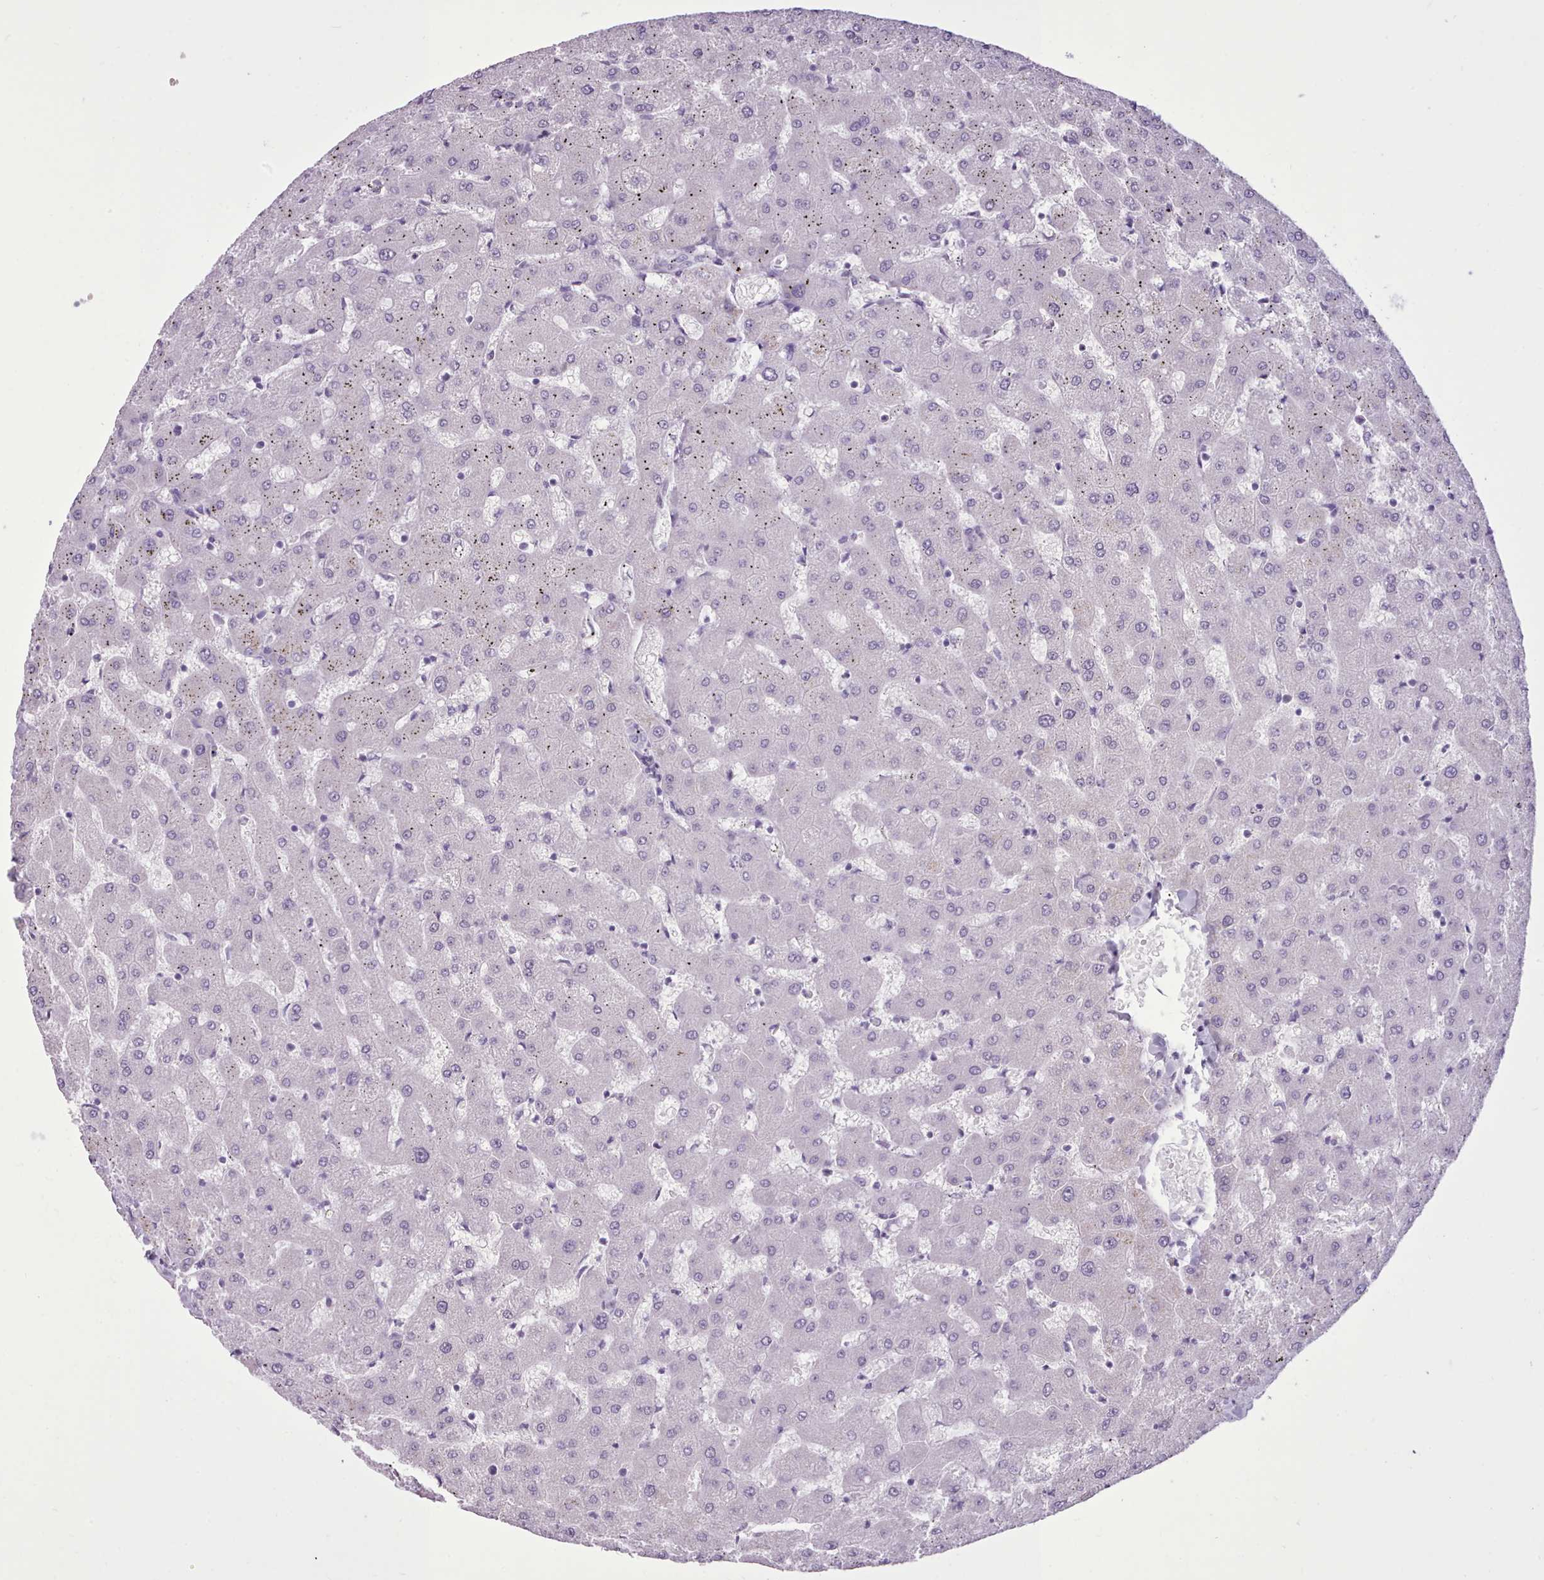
{"staining": {"intensity": "negative", "quantity": "none", "location": "none"}, "tissue": "liver", "cell_type": "Cholangiocytes", "image_type": "normal", "snomed": [{"axis": "morphology", "description": "Normal tissue, NOS"}, {"axis": "topography", "description": "Liver"}], "caption": "An image of liver stained for a protein demonstrates no brown staining in cholangiocytes.", "gene": "FBXO48", "patient": {"sex": "female", "age": 63}}